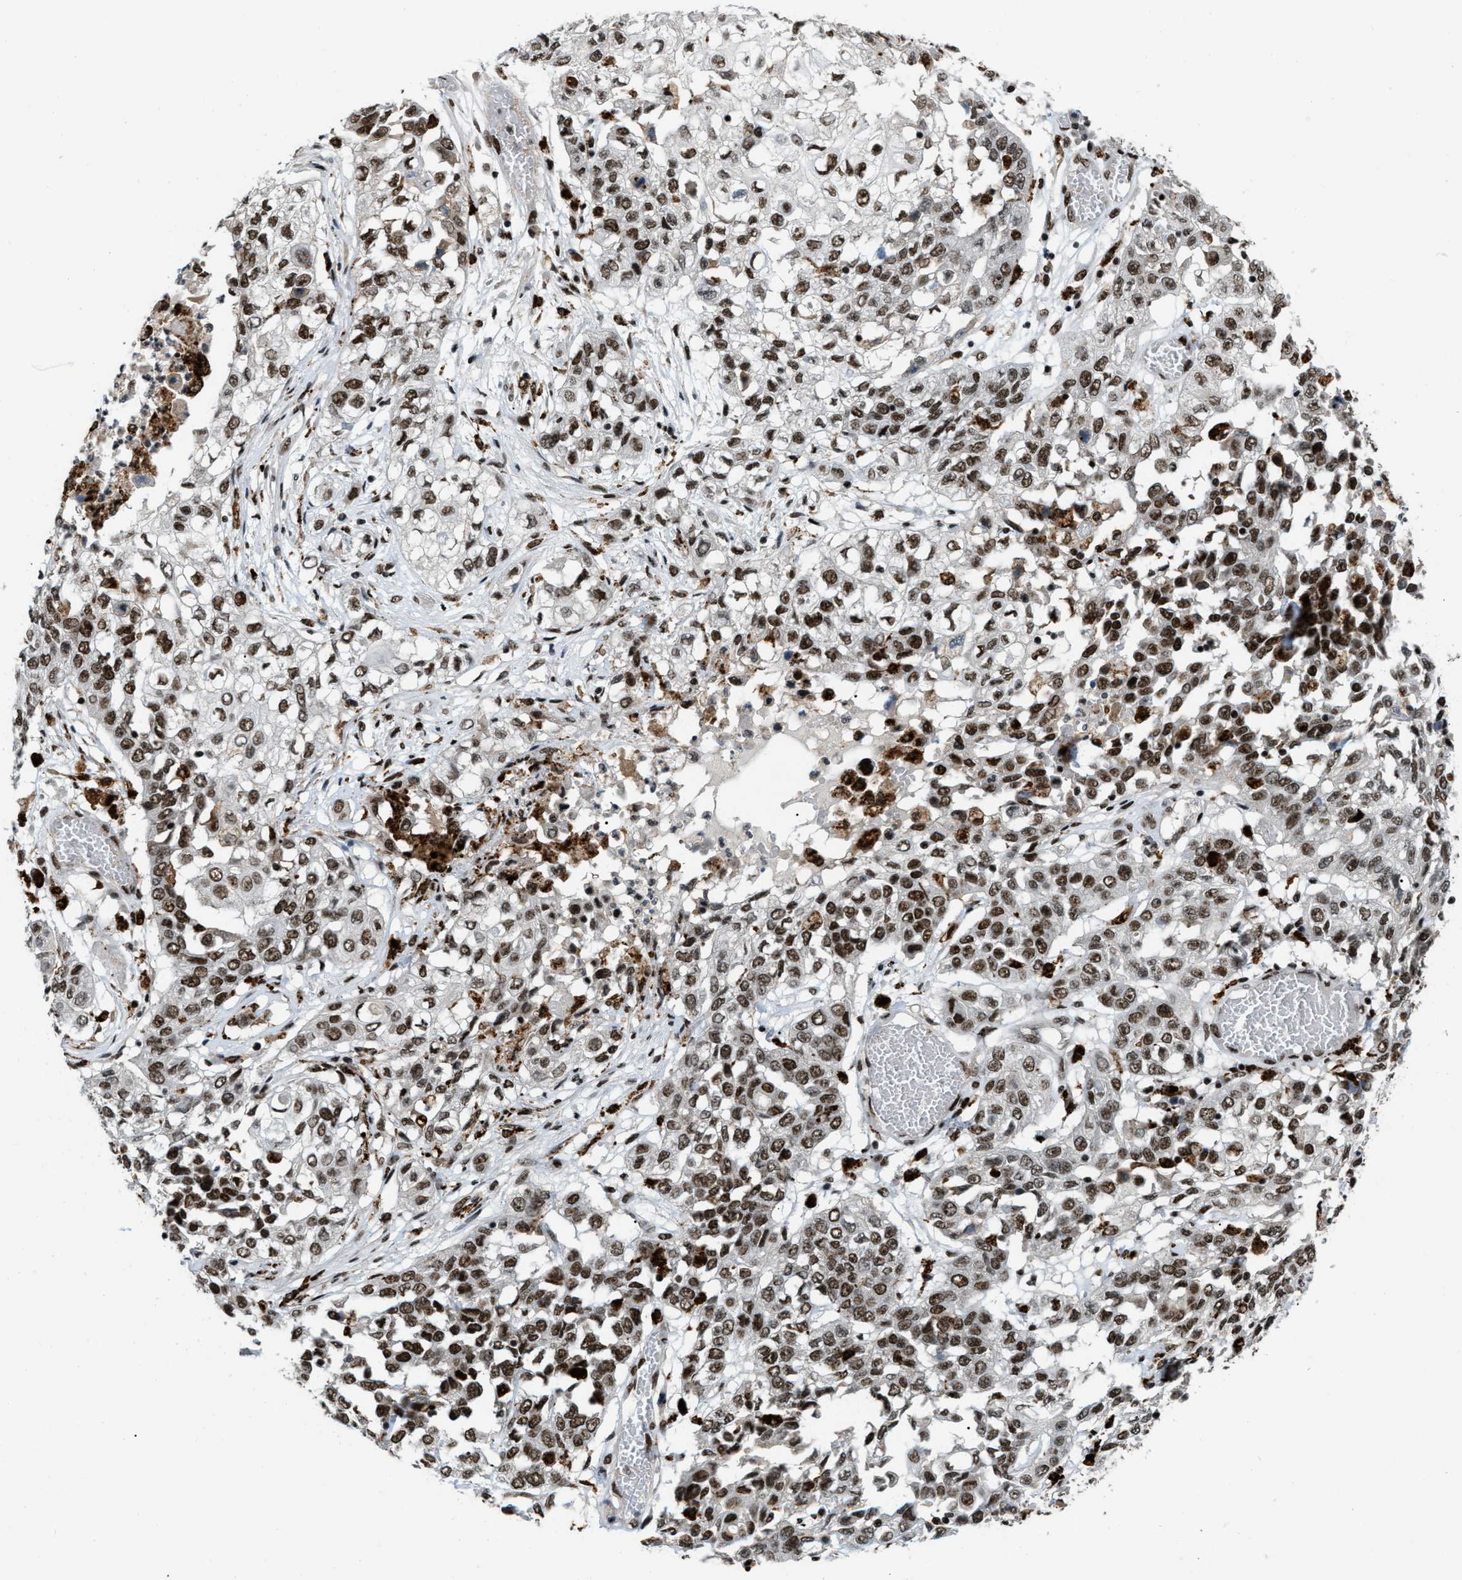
{"staining": {"intensity": "strong", "quantity": ">75%", "location": "nuclear"}, "tissue": "lung cancer", "cell_type": "Tumor cells", "image_type": "cancer", "snomed": [{"axis": "morphology", "description": "Squamous cell carcinoma, NOS"}, {"axis": "topography", "description": "Lung"}], "caption": "The immunohistochemical stain shows strong nuclear staining in tumor cells of squamous cell carcinoma (lung) tissue.", "gene": "NUMA1", "patient": {"sex": "male", "age": 71}}